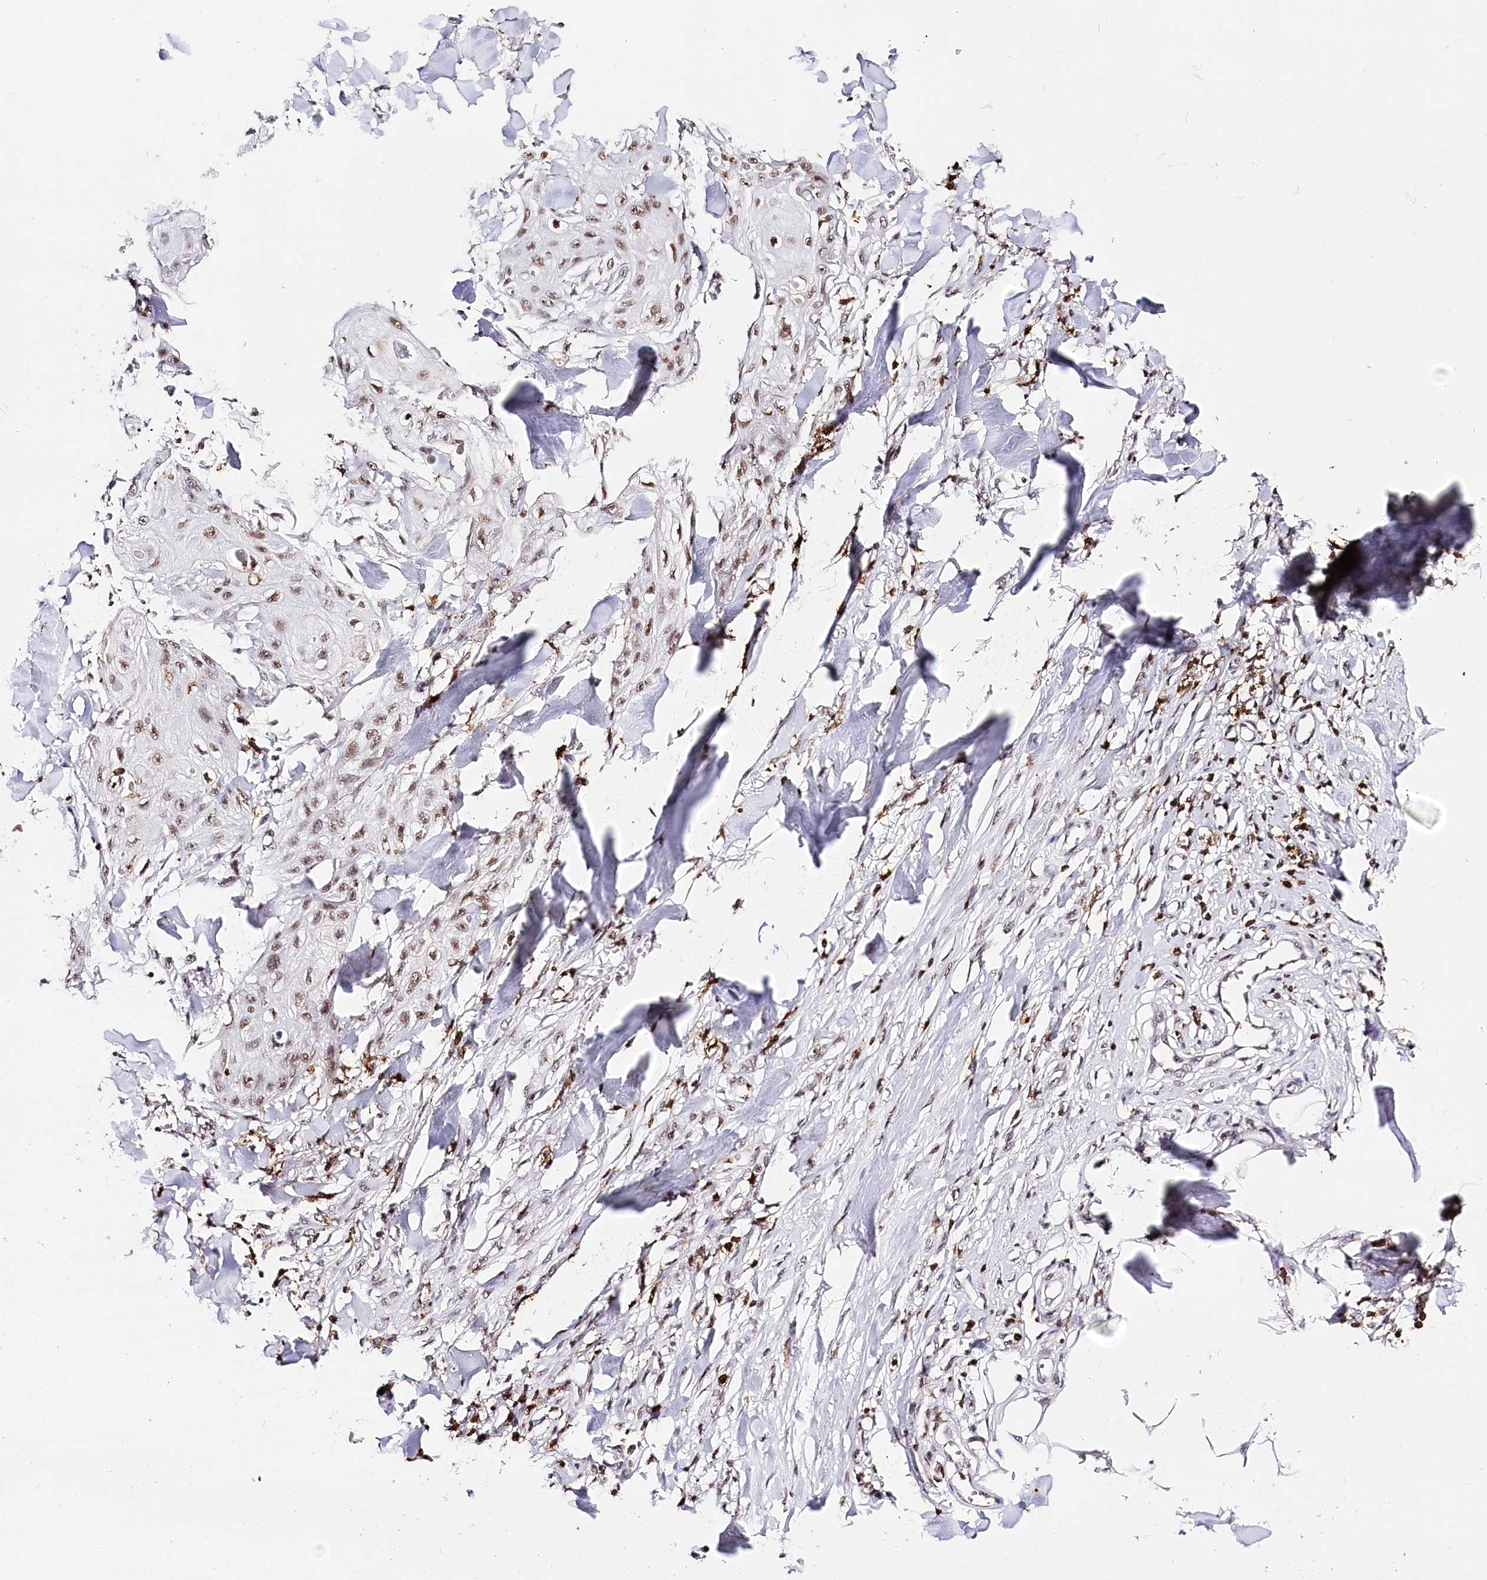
{"staining": {"intensity": "moderate", "quantity": ">75%", "location": "nuclear"}, "tissue": "skin cancer", "cell_type": "Tumor cells", "image_type": "cancer", "snomed": [{"axis": "morphology", "description": "Squamous cell carcinoma, NOS"}, {"axis": "topography", "description": "Skin"}], "caption": "Brown immunohistochemical staining in squamous cell carcinoma (skin) shows moderate nuclear expression in approximately >75% of tumor cells.", "gene": "BARD1", "patient": {"sex": "male", "age": 74}}